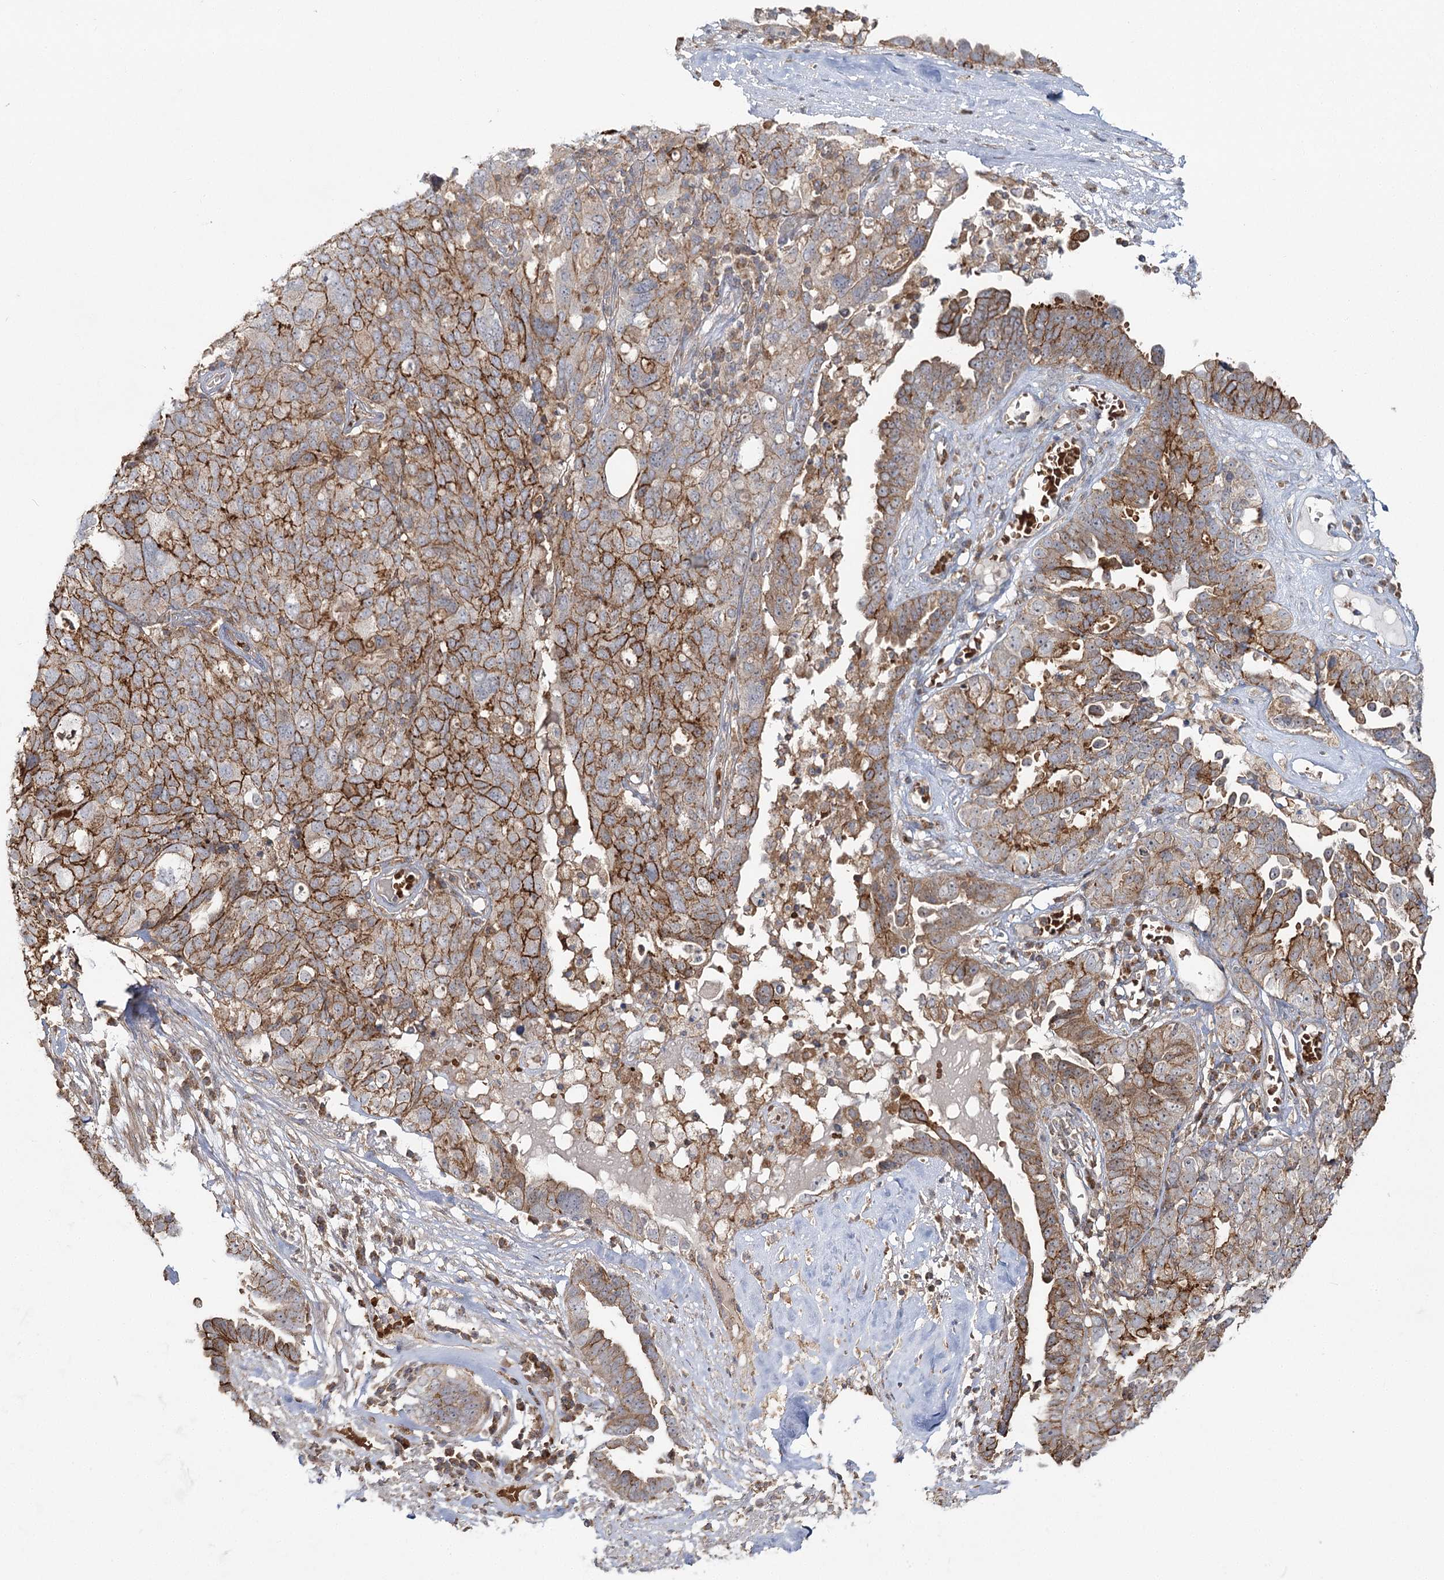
{"staining": {"intensity": "moderate", "quantity": ">75%", "location": "cytoplasmic/membranous"}, "tissue": "ovarian cancer", "cell_type": "Tumor cells", "image_type": "cancer", "snomed": [{"axis": "morphology", "description": "Carcinoma, endometroid"}, {"axis": "topography", "description": "Ovary"}], "caption": "There is medium levels of moderate cytoplasmic/membranous staining in tumor cells of endometroid carcinoma (ovarian), as demonstrated by immunohistochemical staining (brown color).", "gene": "PCBD2", "patient": {"sex": "female", "age": 62}}